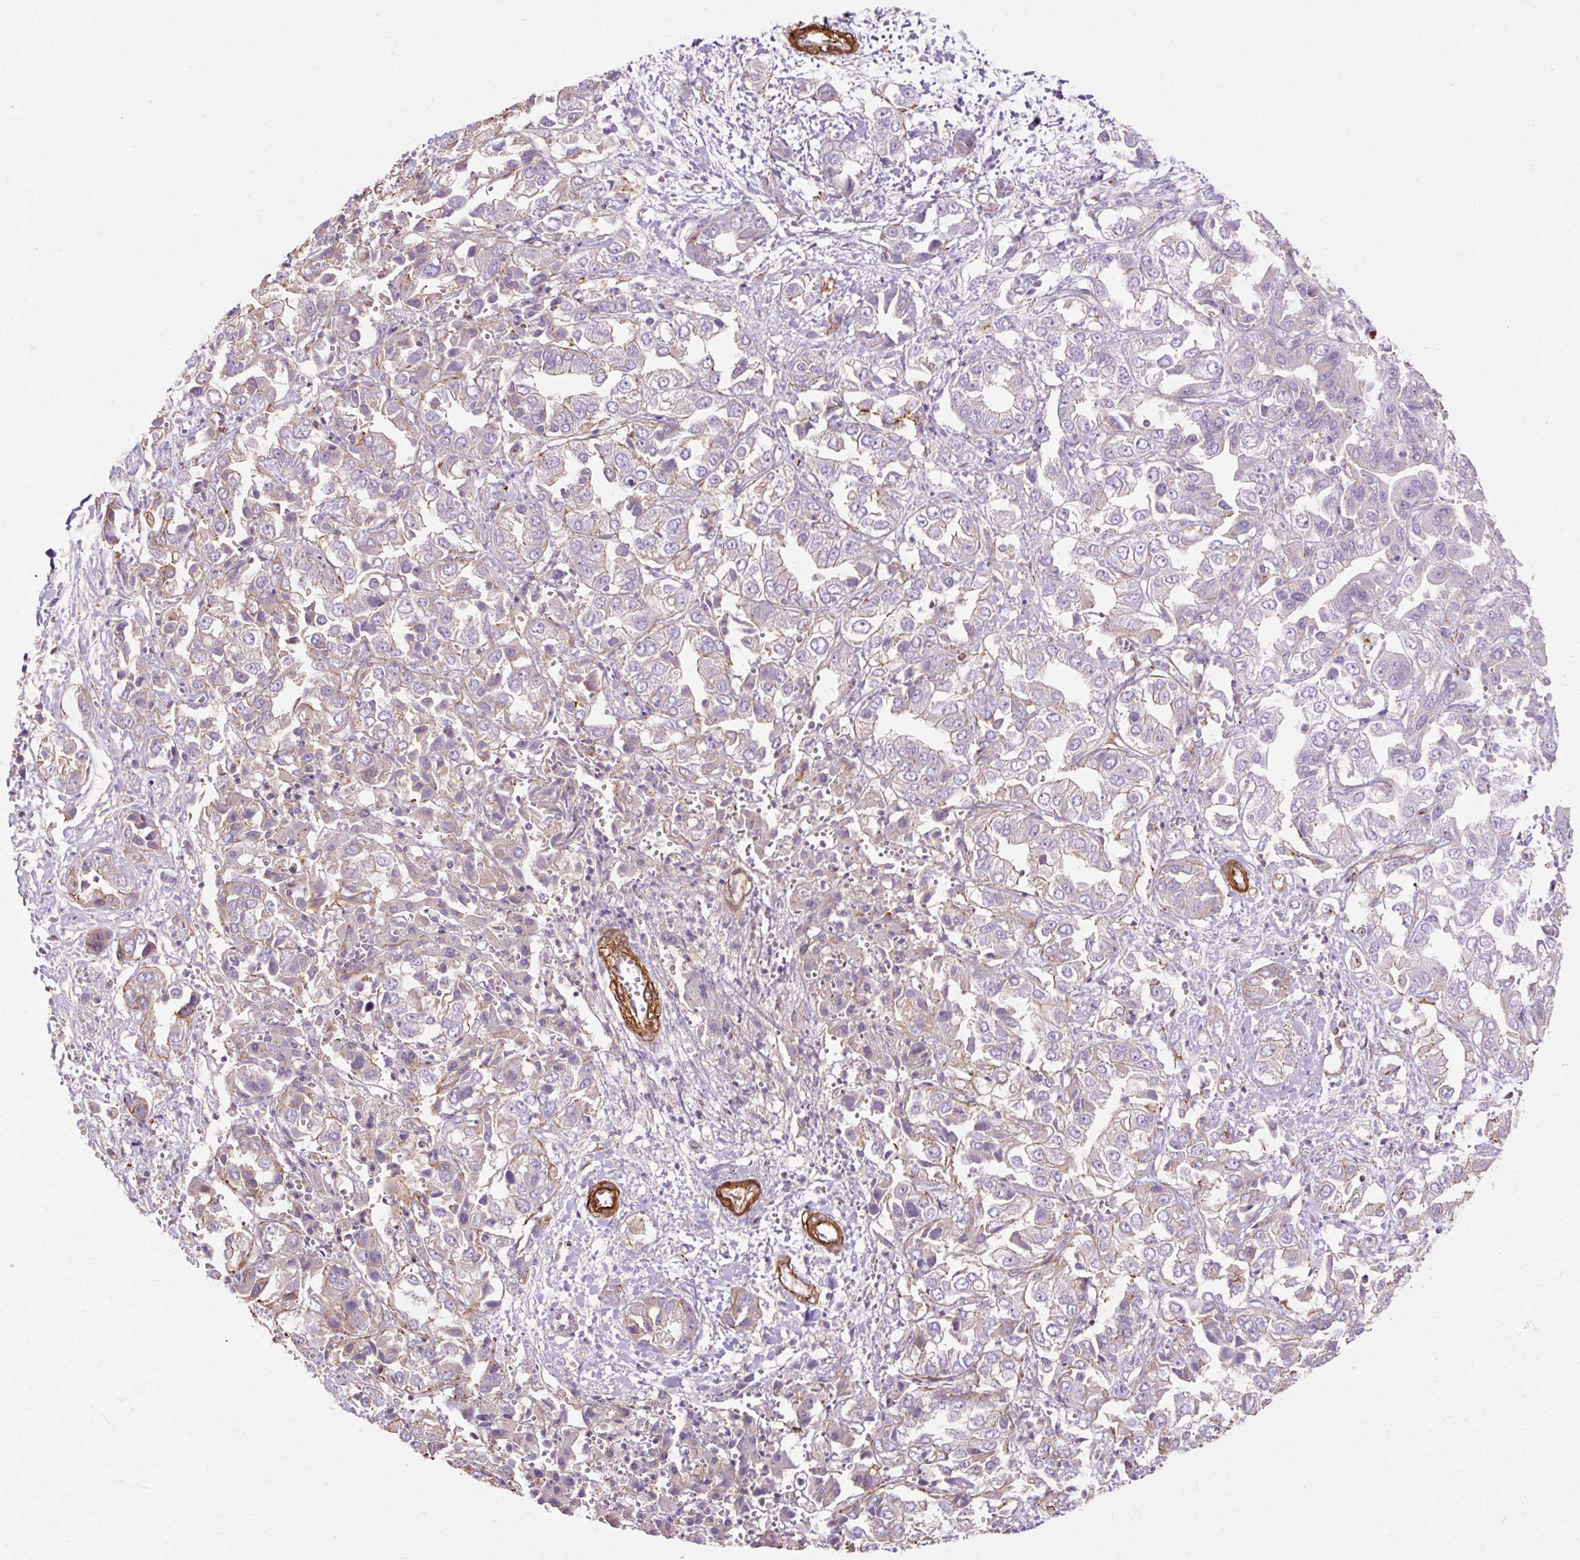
{"staining": {"intensity": "weak", "quantity": "<25%", "location": "cytoplasmic/membranous"}, "tissue": "liver cancer", "cell_type": "Tumor cells", "image_type": "cancer", "snomed": [{"axis": "morphology", "description": "Cholangiocarcinoma"}, {"axis": "topography", "description": "Liver"}], "caption": "Tumor cells show no significant protein positivity in liver cancer (cholangiocarcinoma). (Brightfield microscopy of DAB (3,3'-diaminobenzidine) IHC at high magnification).", "gene": "TBC1D2B", "patient": {"sex": "female", "age": 52}}